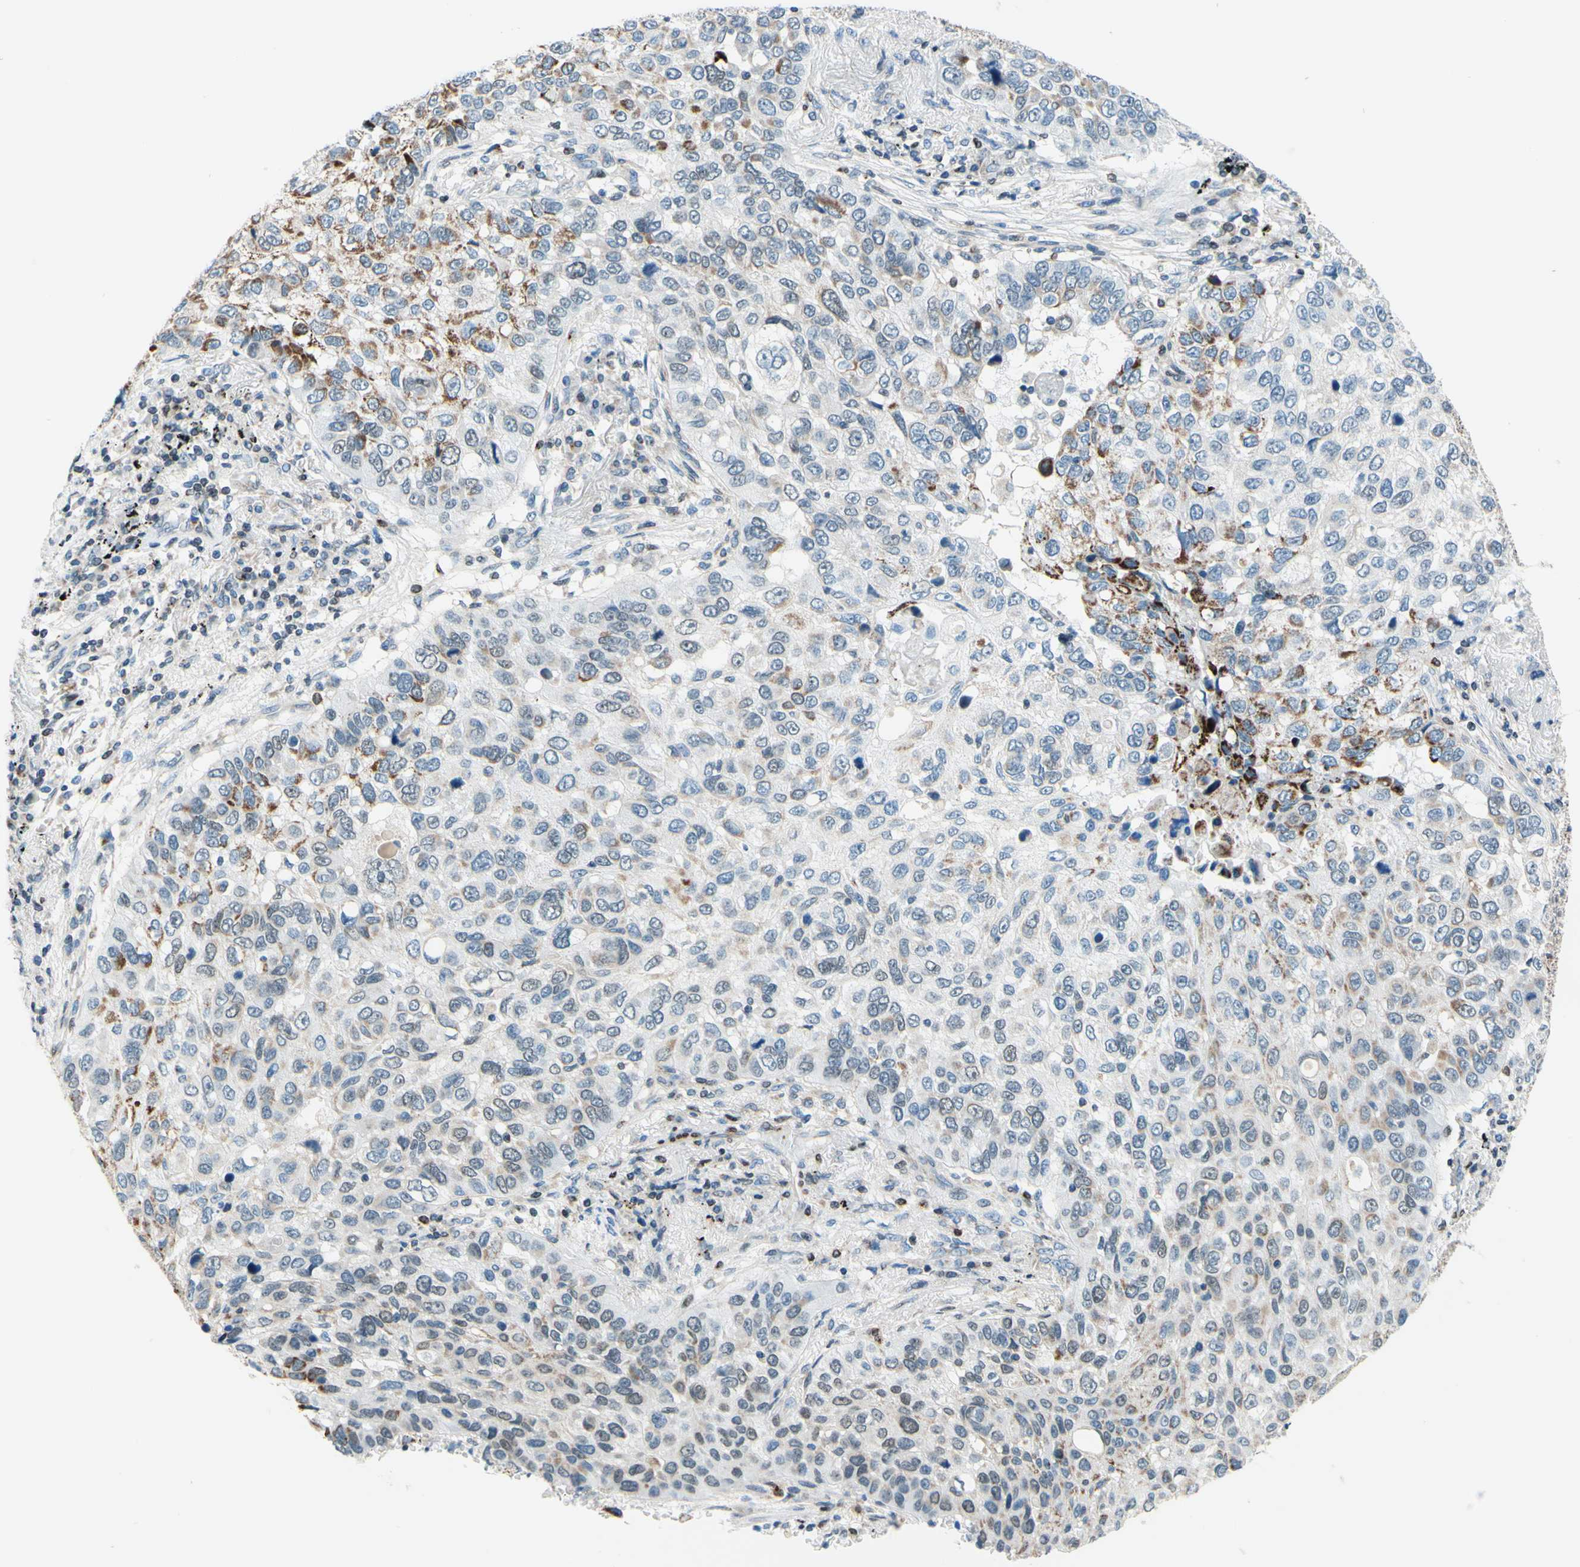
{"staining": {"intensity": "weak", "quantity": ">75%", "location": "cytoplasmic/membranous"}, "tissue": "lung cancer", "cell_type": "Tumor cells", "image_type": "cancer", "snomed": [{"axis": "morphology", "description": "Squamous cell carcinoma, NOS"}, {"axis": "topography", "description": "Lung"}], "caption": "This photomicrograph demonstrates lung cancer (squamous cell carcinoma) stained with immunohistochemistry (IHC) to label a protein in brown. The cytoplasmic/membranous of tumor cells show weak positivity for the protein. Nuclei are counter-stained blue.", "gene": "CBX7", "patient": {"sex": "male", "age": 57}}